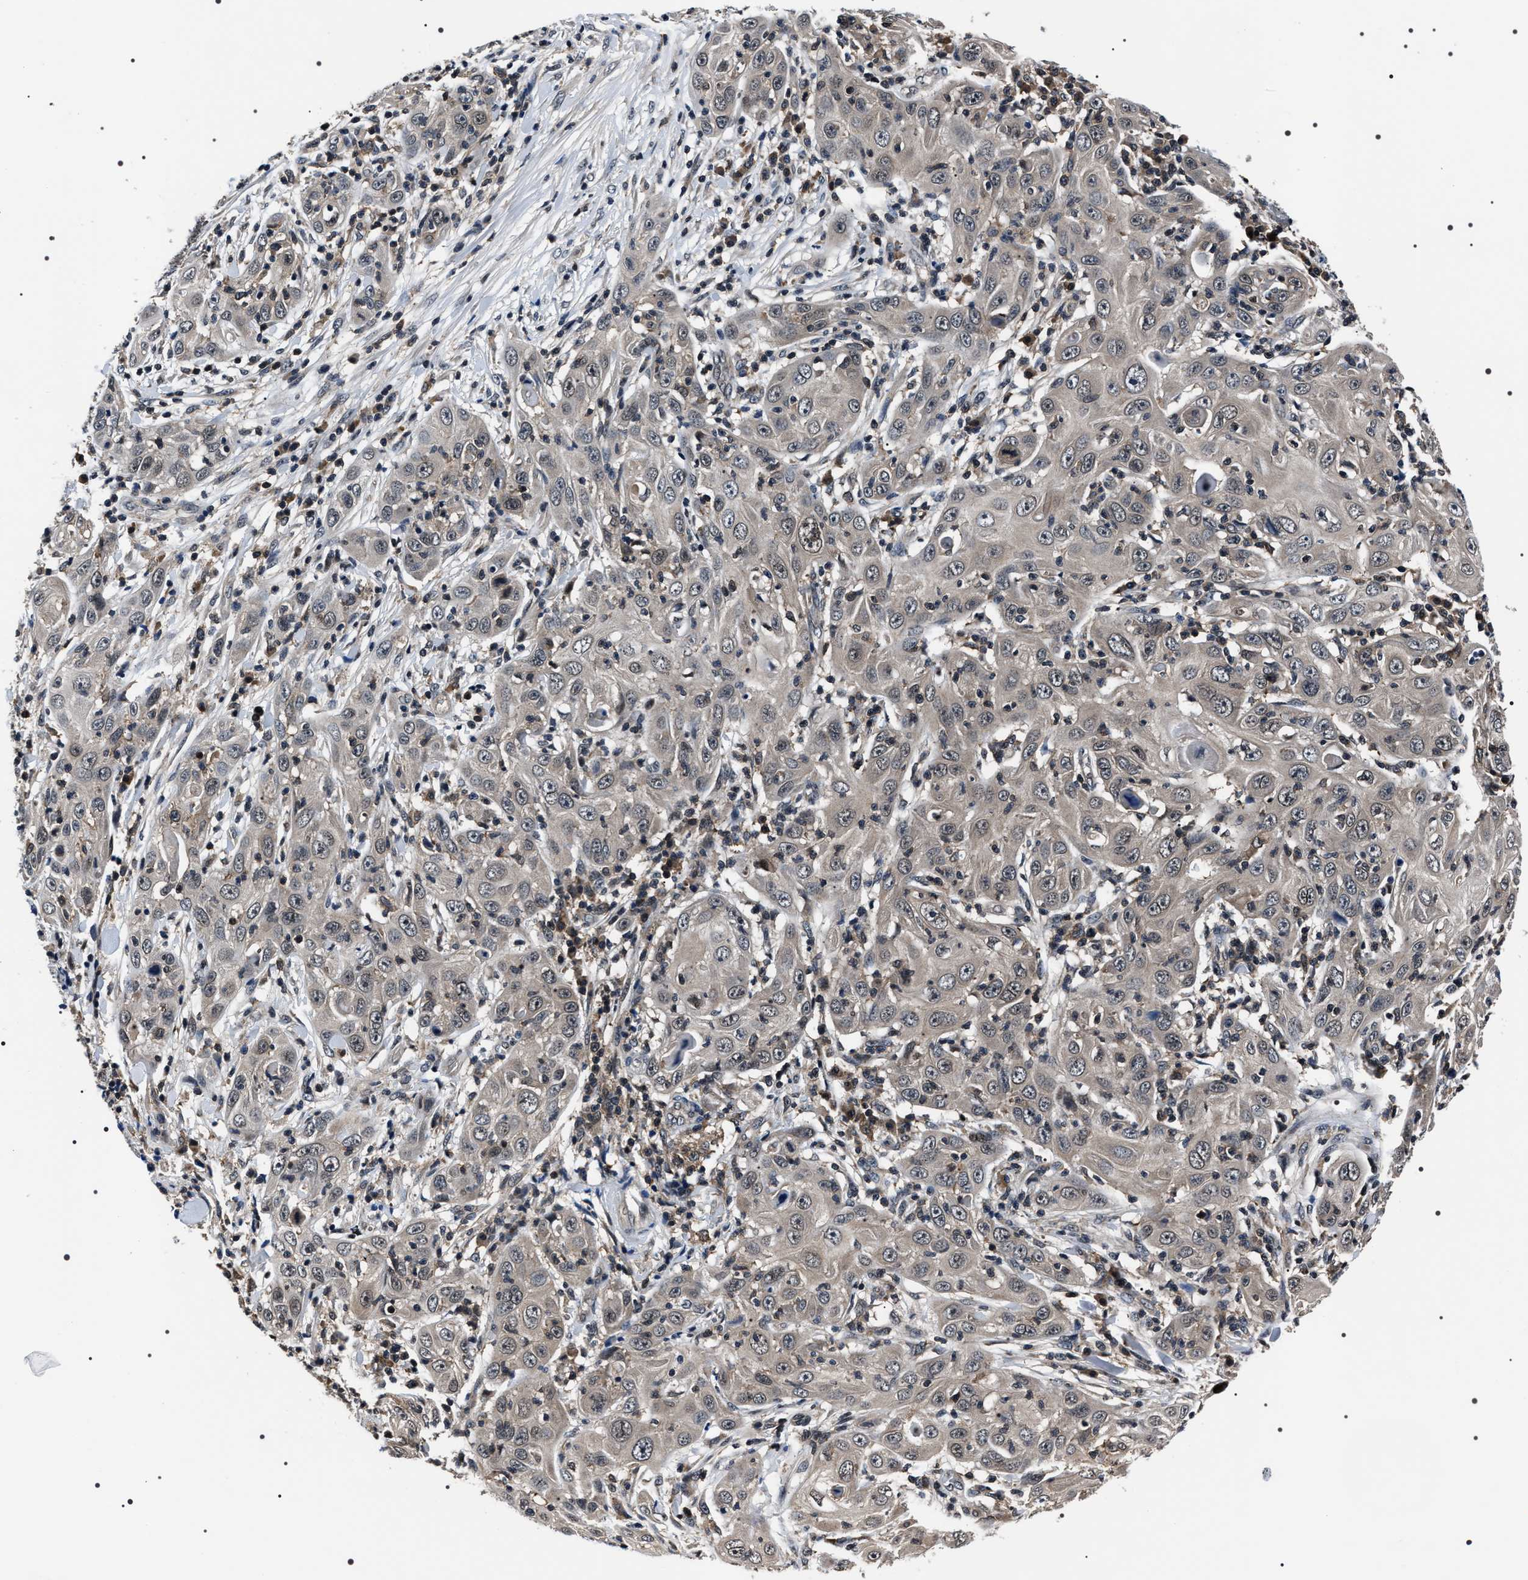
{"staining": {"intensity": "weak", "quantity": ">75%", "location": "cytoplasmic/membranous"}, "tissue": "skin cancer", "cell_type": "Tumor cells", "image_type": "cancer", "snomed": [{"axis": "morphology", "description": "Squamous cell carcinoma, NOS"}, {"axis": "topography", "description": "Skin"}], "caption": "IHC (DAB) staining of human skin cancer displays weak cytoplasmic/membranous protein expression in approximately >75% of tumor cells.", "gene": "SIPA1", "patient": {"sex": "female", "age": 88}}